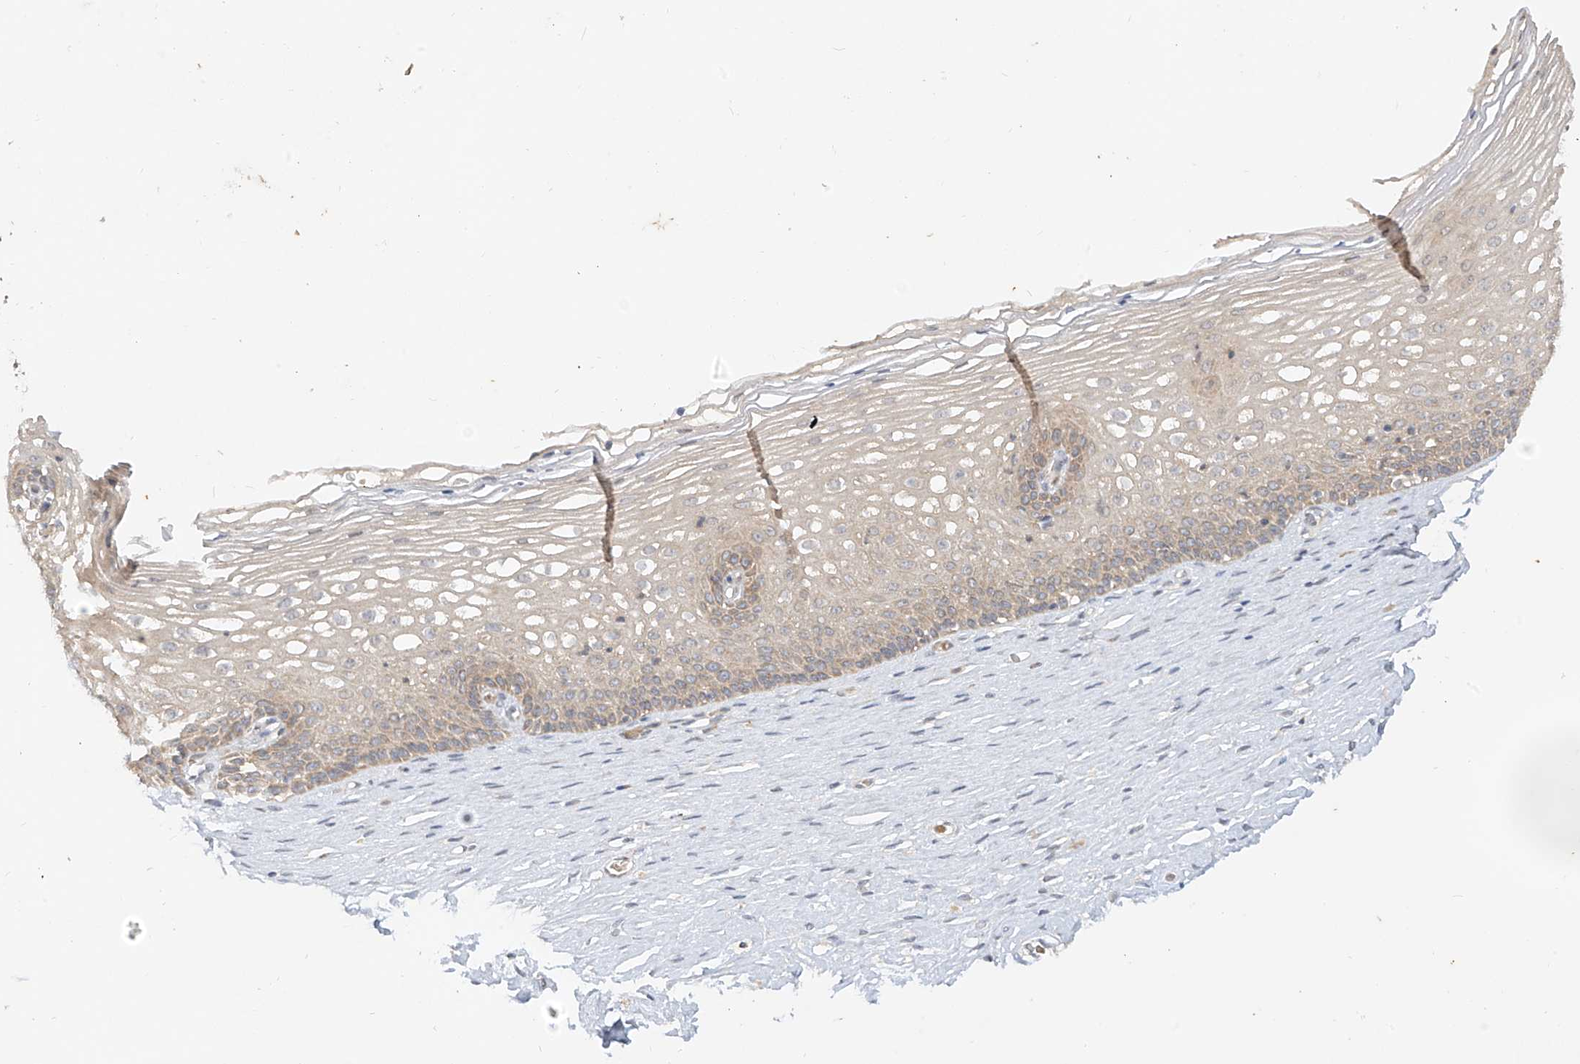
{"staining": {"intensity": "weak", "quantity": "25%-75%", "location": "cytoplasmic/membranous"}, "tissue": "cervix", "cell_type": "Glandular cells", "image_type": "normal", "snomed": [{"axis": "morphology", "description": "Normal tissue, NOS"}, {"axis": "topography", "description": "Cervix"}], "caption": "An image showing weak cytoplasmic/membranous positivity in approximately 25%-75% of glandular cells in unremarkable cervix, as visualized by brown immunohistochemical staining.", "gene": "MTUS2", "patient": {"sex": "female", "age": 33}}